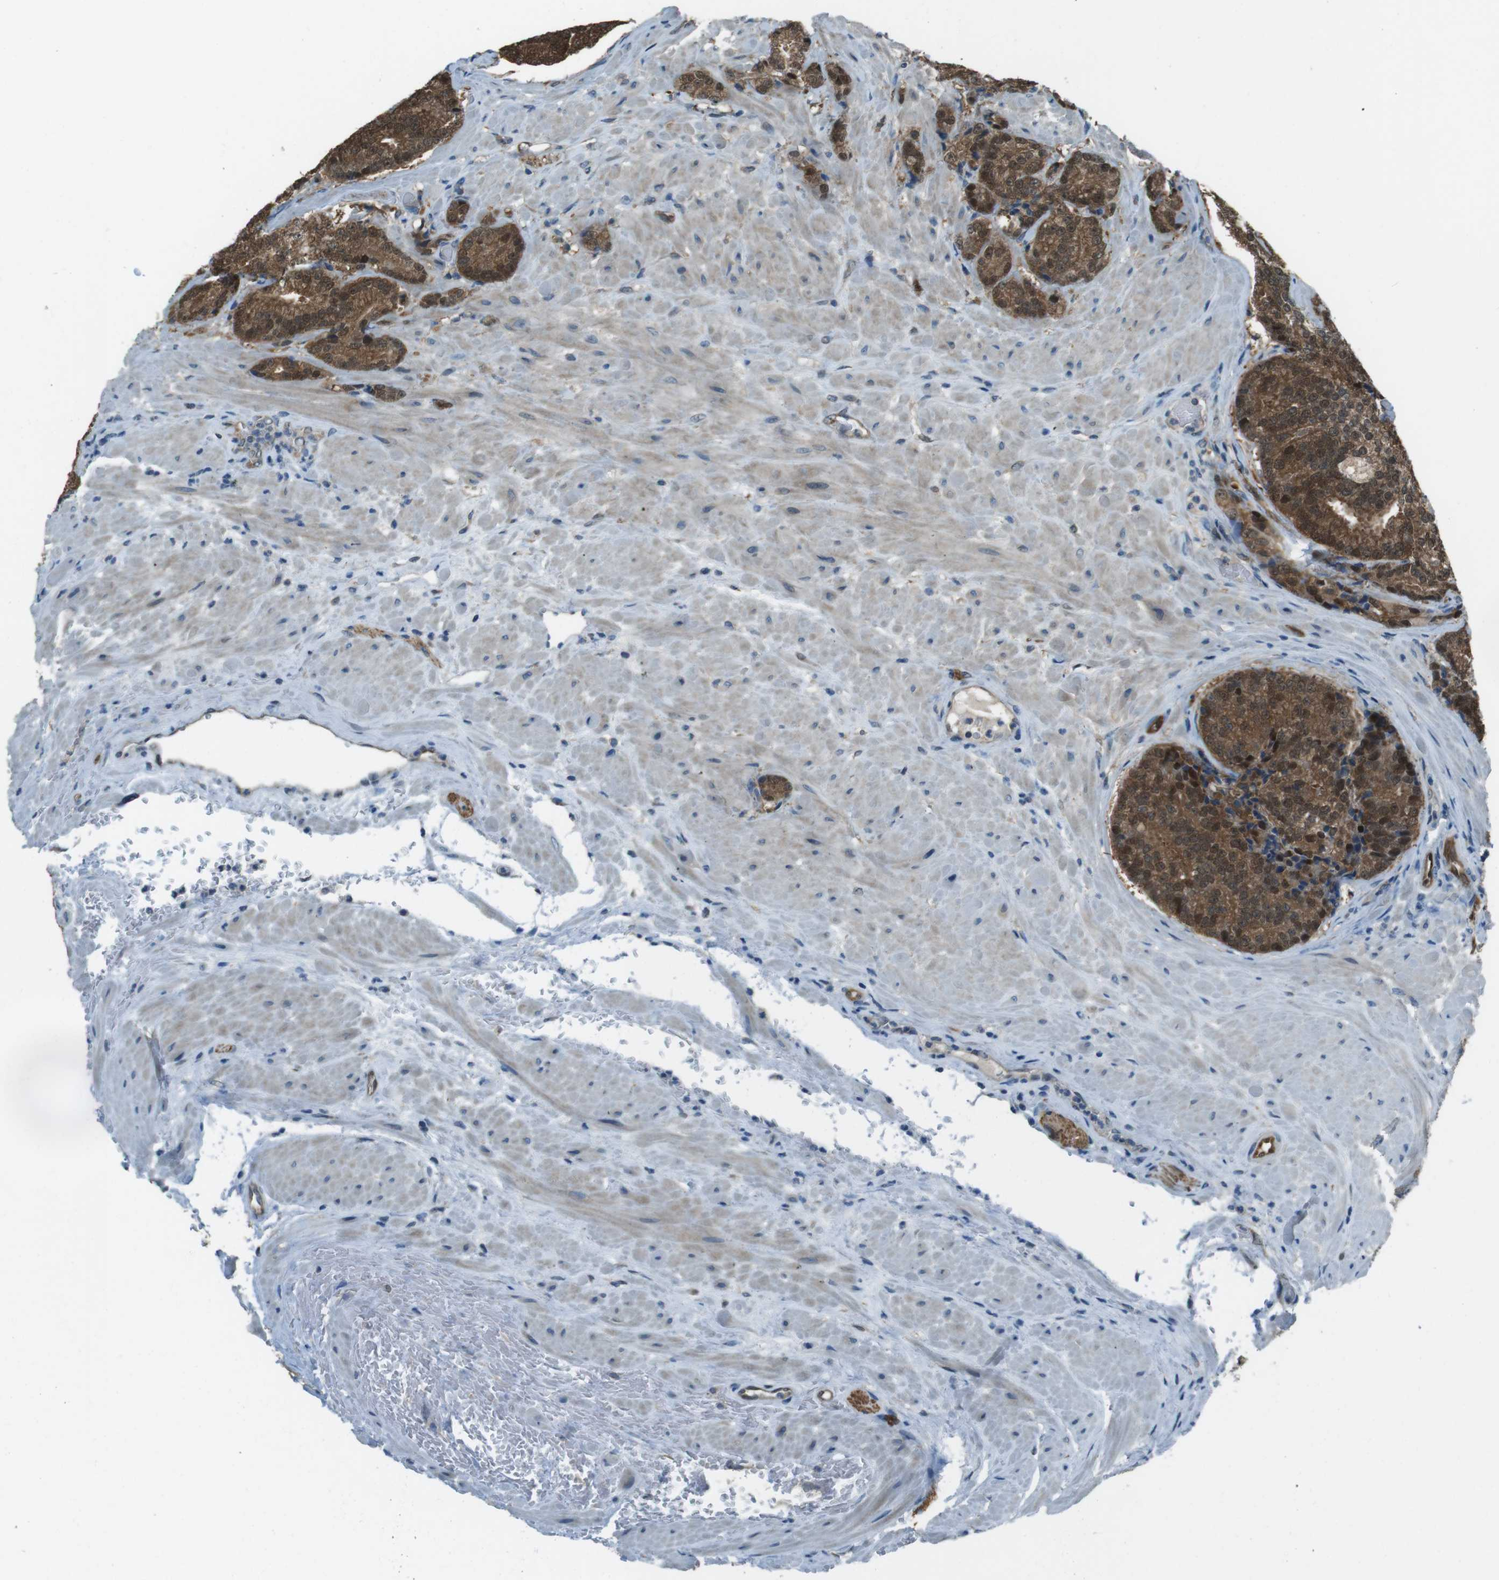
{"staining": {"intensity": "moderate", "quantity": ">75%", "location": "cytoplasmic/membranous,nuclear"}, "tissue": "prostate cancer", "cell_type": "Tumor cells", "image_type": "cancer", "snomed": [{"axis": "morphology", "description": "Adenocarcinoma, High grade"}, {"axis": "topography", "description": "Prostate"}], "caption": "Human prostate high-grade adenocarcinoma stained with a protein marker exhibits moderate staining in tumor cells.", "gene": "MFAP3", "patient": {"sex": "male", "age": 61}}